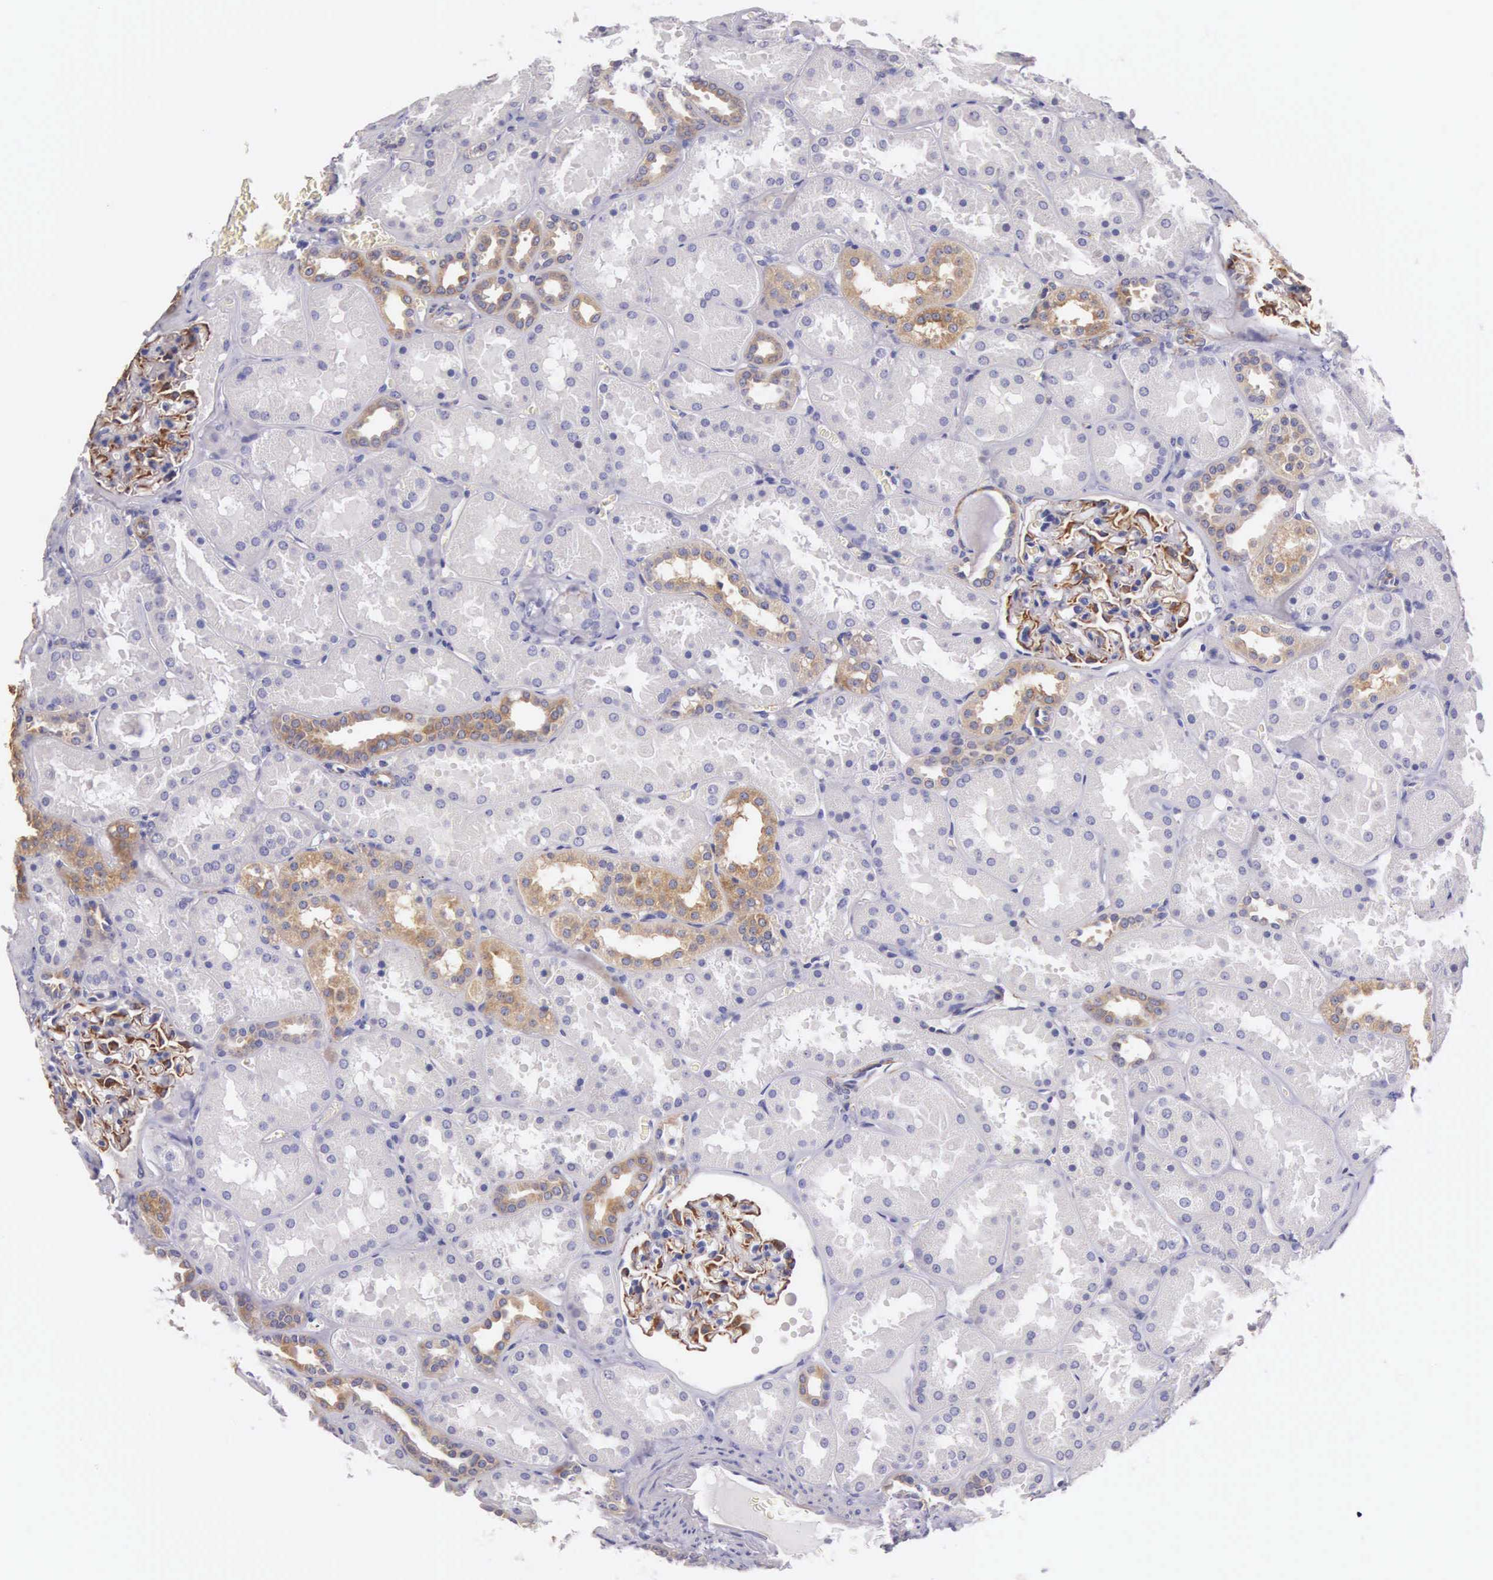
{"staining": {"intensity": "strong", "quantity": "25%-75%", "location": "cytoplasmic/membranous"}, "tissue": "kidney", "cell_type": "Cells in glomeruli", "image_type": "normal", "snomed": [{"axis": "morphology", "description": "Normal tissue, NOS"}, {"axis": "topography", "description": "Kidney"}], "caption": "Immunohistochemical staining of benign human kidney demonstrates 25%-75% levels of strong cytoplasmic/membranous protein staining in approximately 25%-75% of cells in glomeruli. (brown staining indicates protein expression, while blue staining denotes nuclei).", "gene": "OSBPL3", "patient": {"sex": "female", "age": 52}}